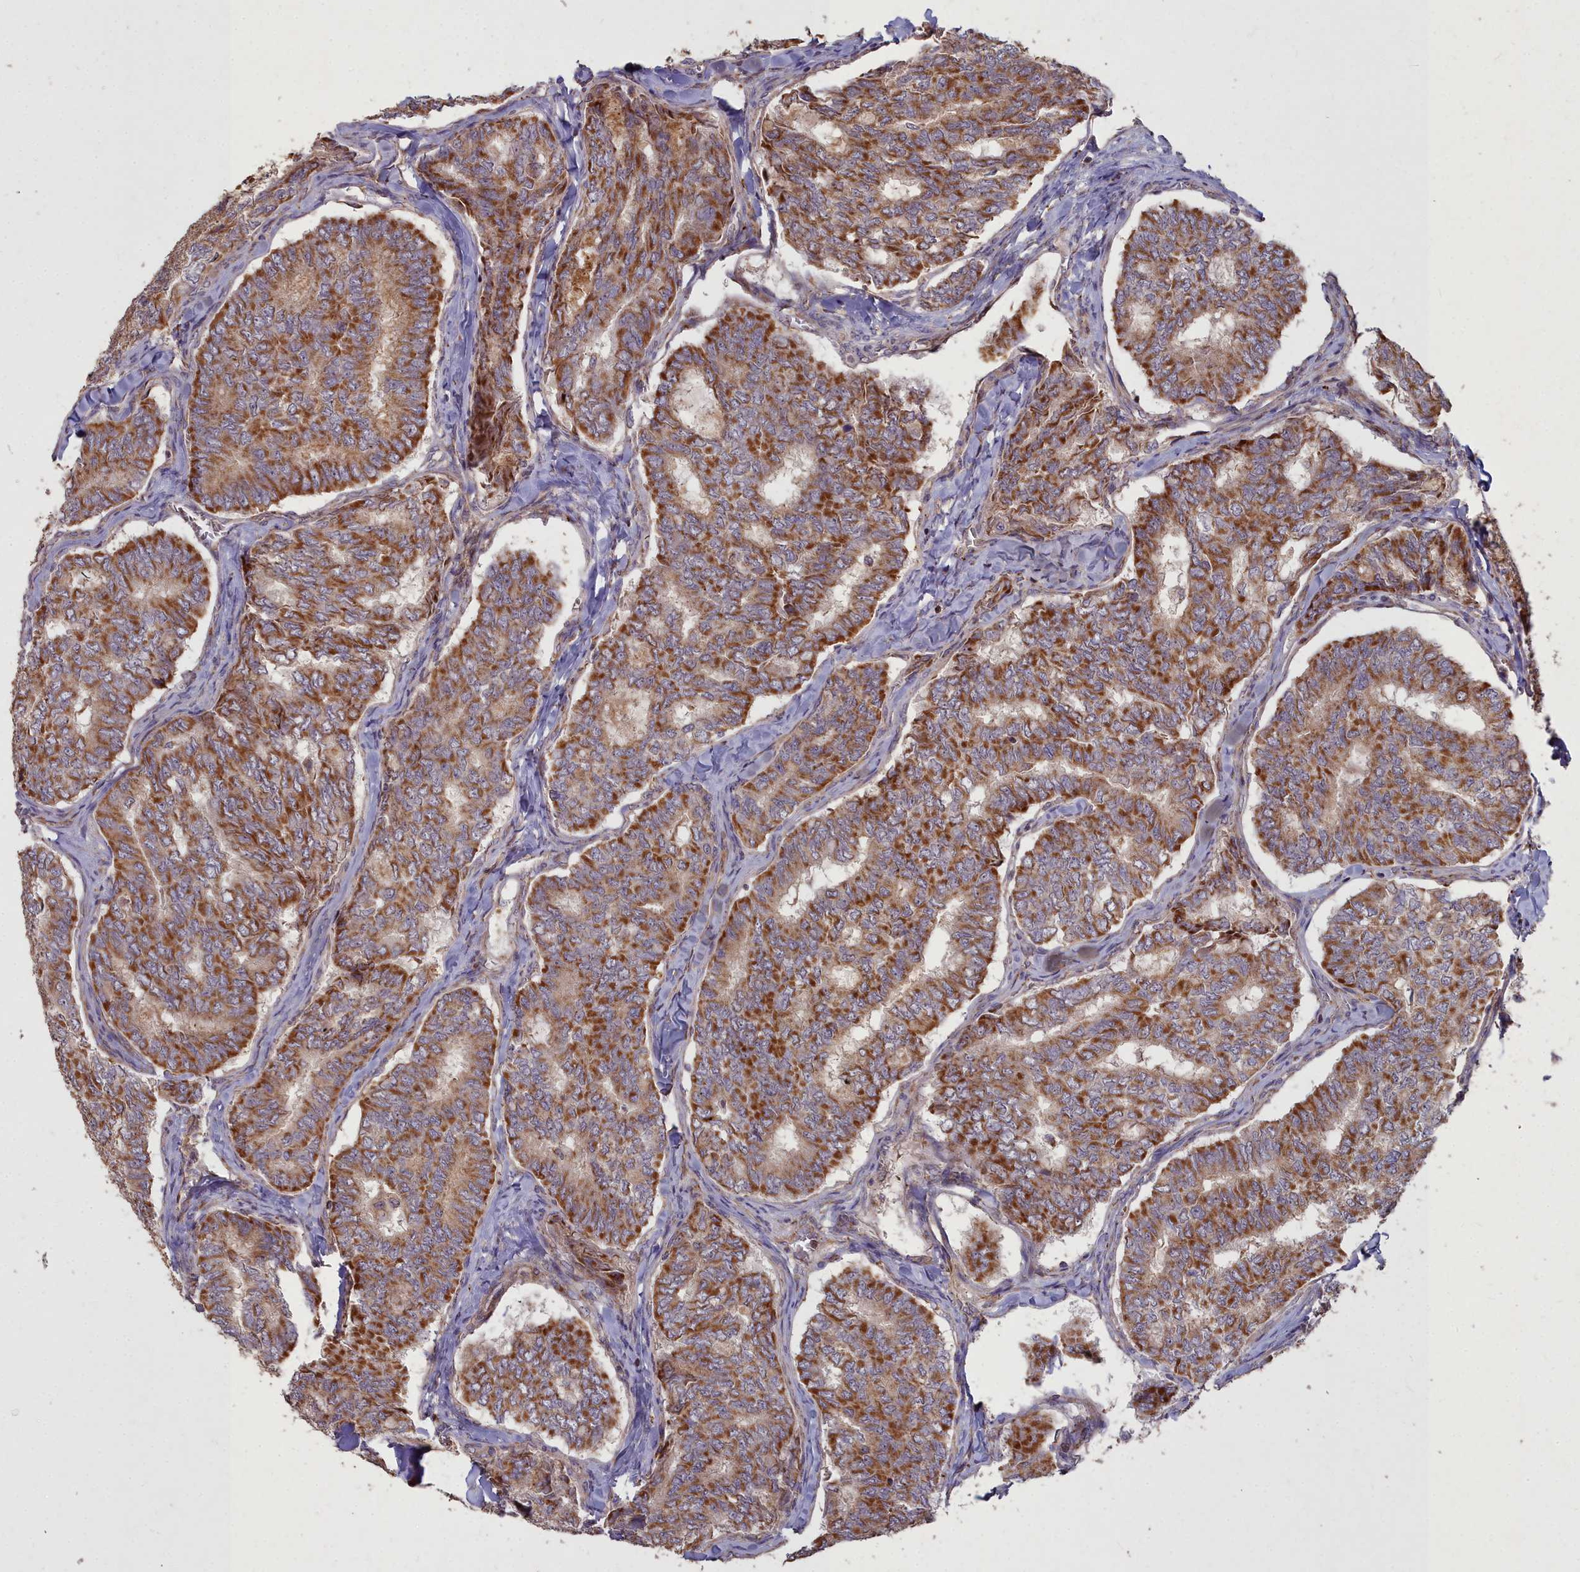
{"staining": {"intensity": "strong", "quantity": ">75%", "location": "cytoplasmic/membranous"}, "tissue": "thyroid cancer", "cell_type": "Tumor cells", "image_type": "cancer", "snomed": [{"axis": "morphology", "description": "Papillary adenocarcinoma, NOS"}, {"axis": "topography", "description": "Thyroid gland"}], "caption": "This is a micrograph of immunohistochemistry (IHC) staining of thyroid cancer, which shows strong positivity in the cytoplasmic/membranous of tumor cells.", "gene": "COX11", "patient": {"sex": "female", "age": 35}}